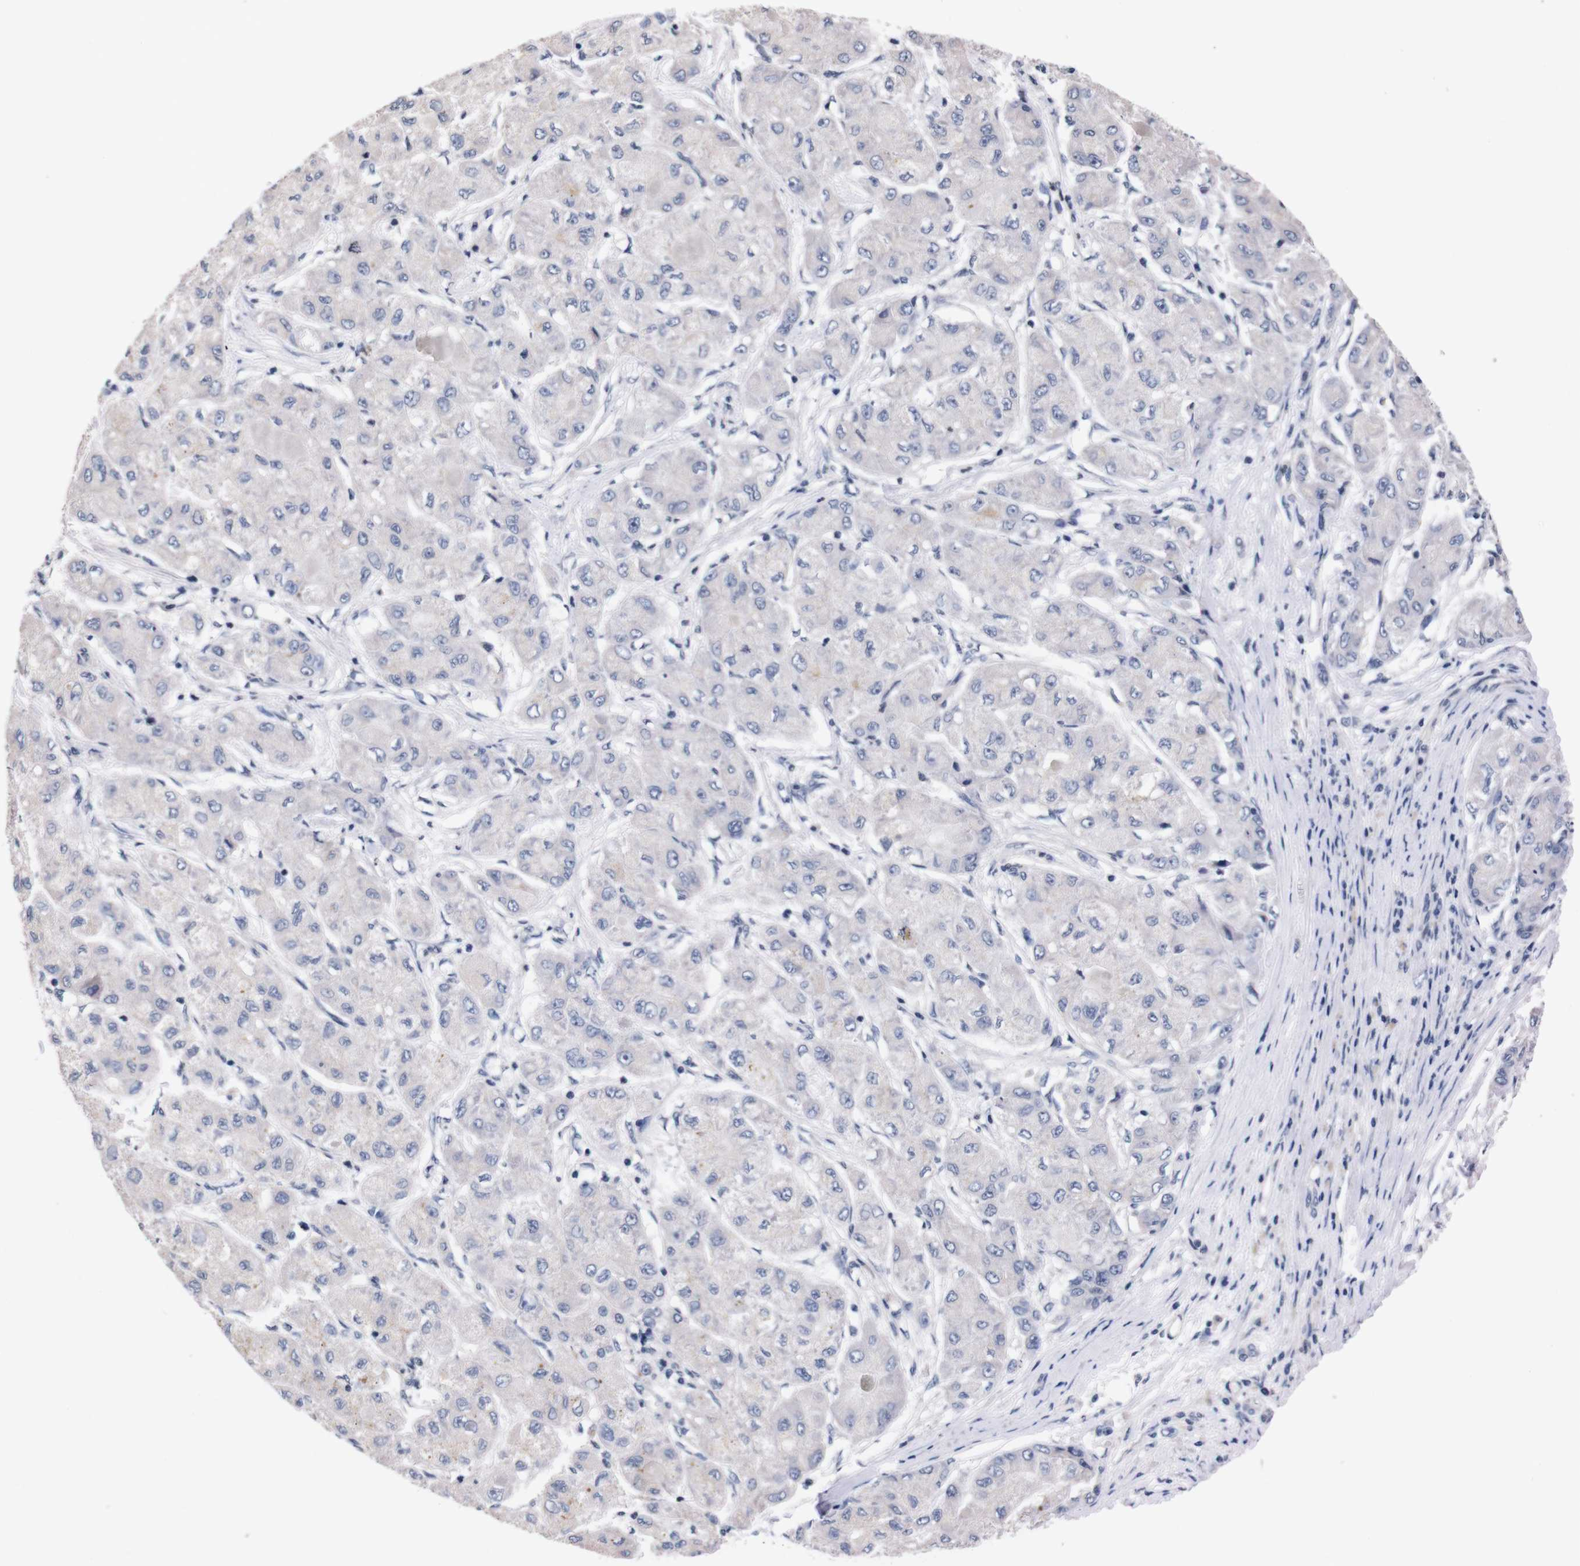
{"staining": {"intensity": "negative", "quantity": "none", "location": "none"}, "tissue": "liver cancer", "cell_type": "Tumor cells", "image_type": "cancer", "snomed": [{"axis": "morphology", "description": "Carcinoma, Hepatocellular, NOS"}, {"axis": "topography", "description": "Liver"}], "caption": "Tumor cells show no significant staining in liver cancer. (Stains: DAB (3,3'-diaminobenzidine) IHC with hematoxylin counter stain, Microscopy: brightfield microscopy at high magnification).", "gene": "TNFRSF21", "patient": {"sex": "male", "age": 80}}